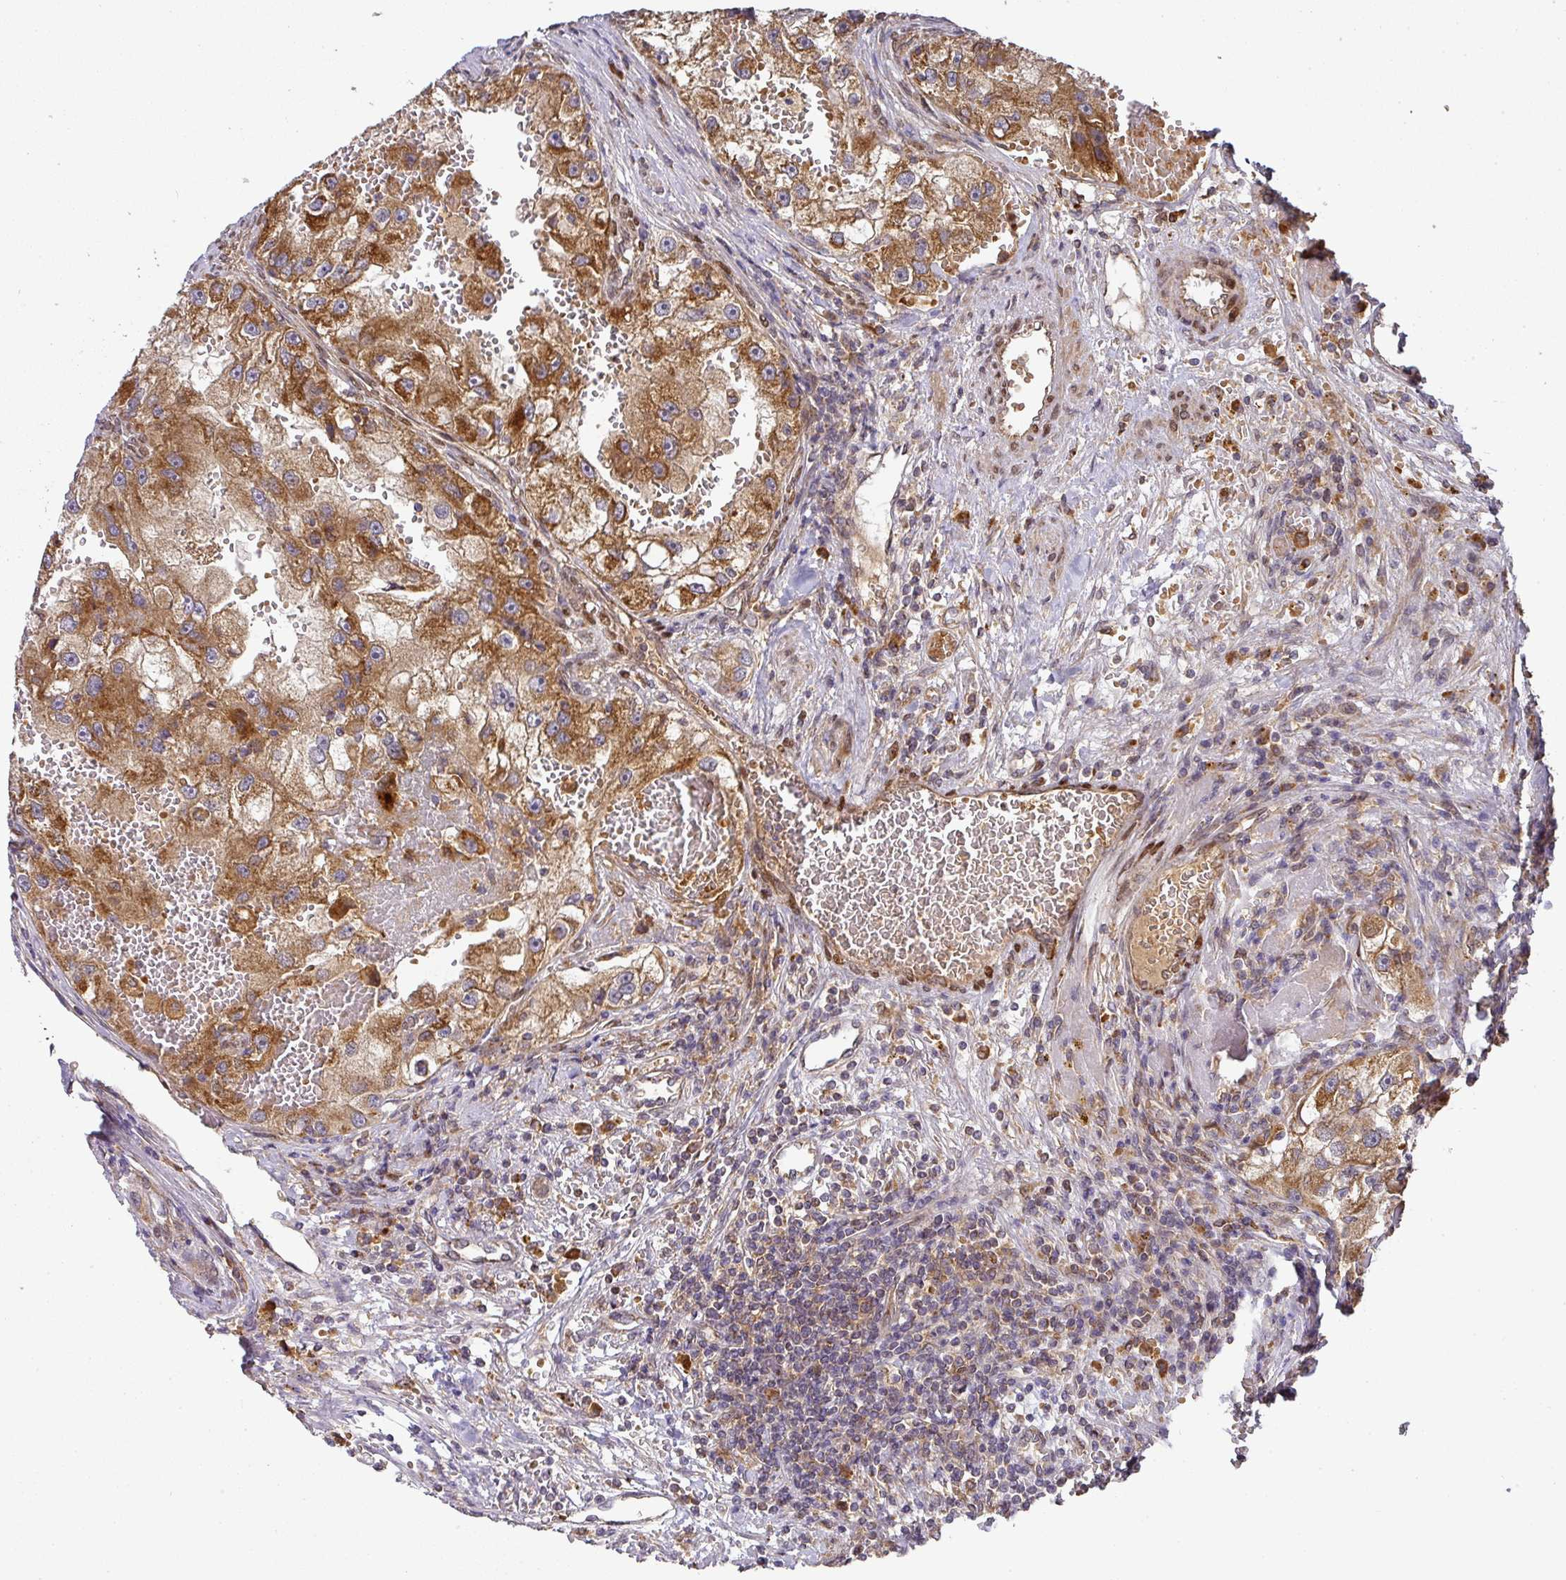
{"staining": {"intensity": "strong", "quantity": ">75%", "location": "cytoplasmic/membranous"}, "tissue": "renal cancer", "cell_type": "Tumor cells", "image_type": "cancer", "snomed": [{"axis": "morphology", "description": "Adenocarcinoma, NOS"}, {"axis": "topography", "description": "Kidney"}], "caption": "Human renal cancer stained for a protein (brown) exhibits strong cytoplasmic/membranous positive staining in about >75% of tumor cells.", "gene": "MALSU1", "patient": {"sex": "male", "age": 63}}